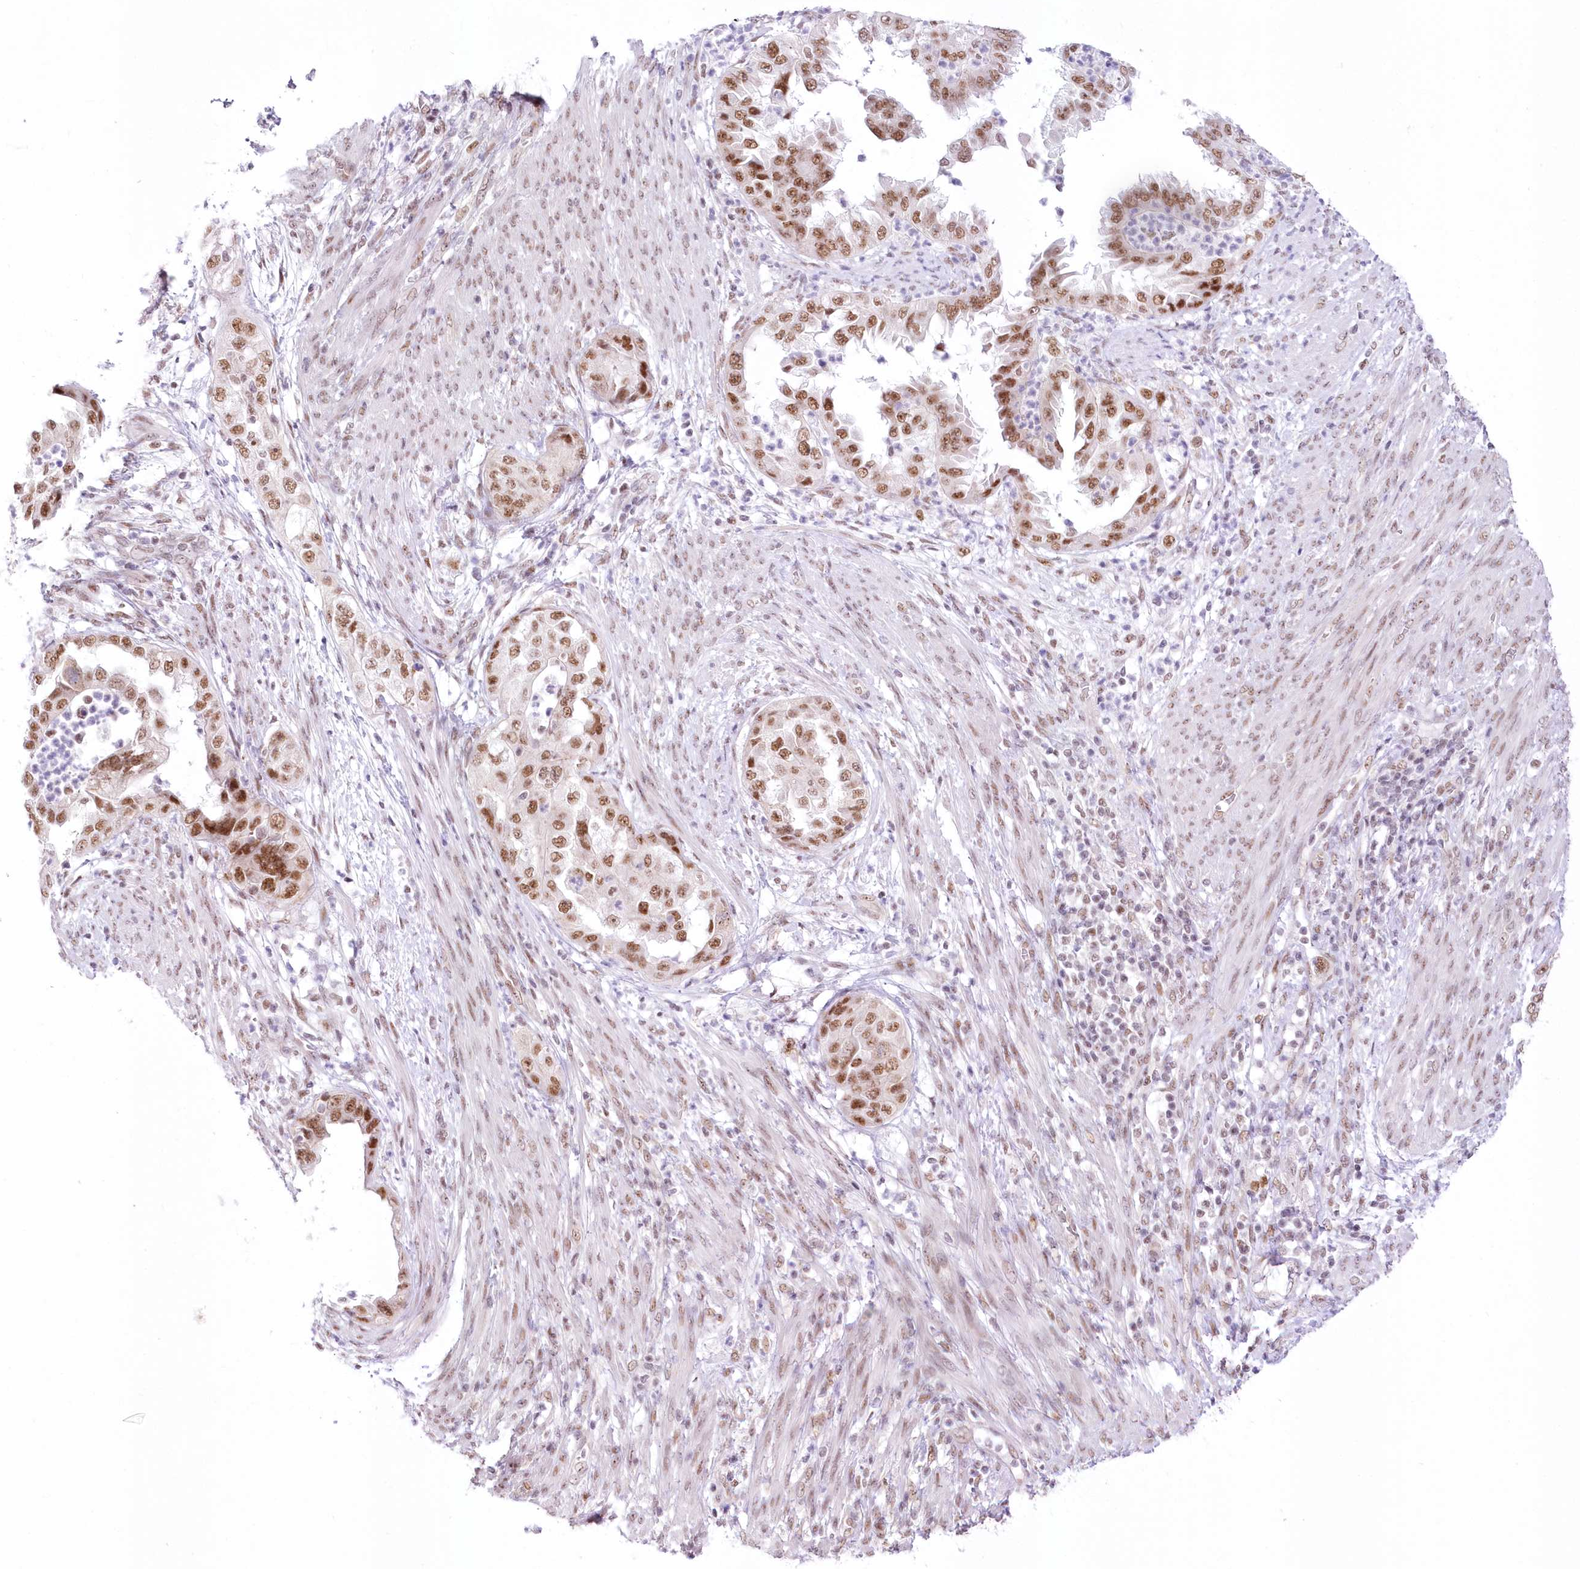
{"staining": {"intensity": "strong", "quantity": ">75%", "location": "nuclear"}, "tissue": "endometrial cancer", "cell_type": "Tumor cells", "image_type": "cancer", "snomed": [{"axis": "morphology", "description": "Adenocarcinoma, NOS"}, {"axis": "topography", "description": "Endometrium"}], "caption": "Immunohistochemical staining of endometrial cancer (adenocarcinoma) demonstrates strong nuclear protein positivity in about >75% of tumor cells.", "gene": "NSUN2", "patient": {"sex": "female", "age": 85}}